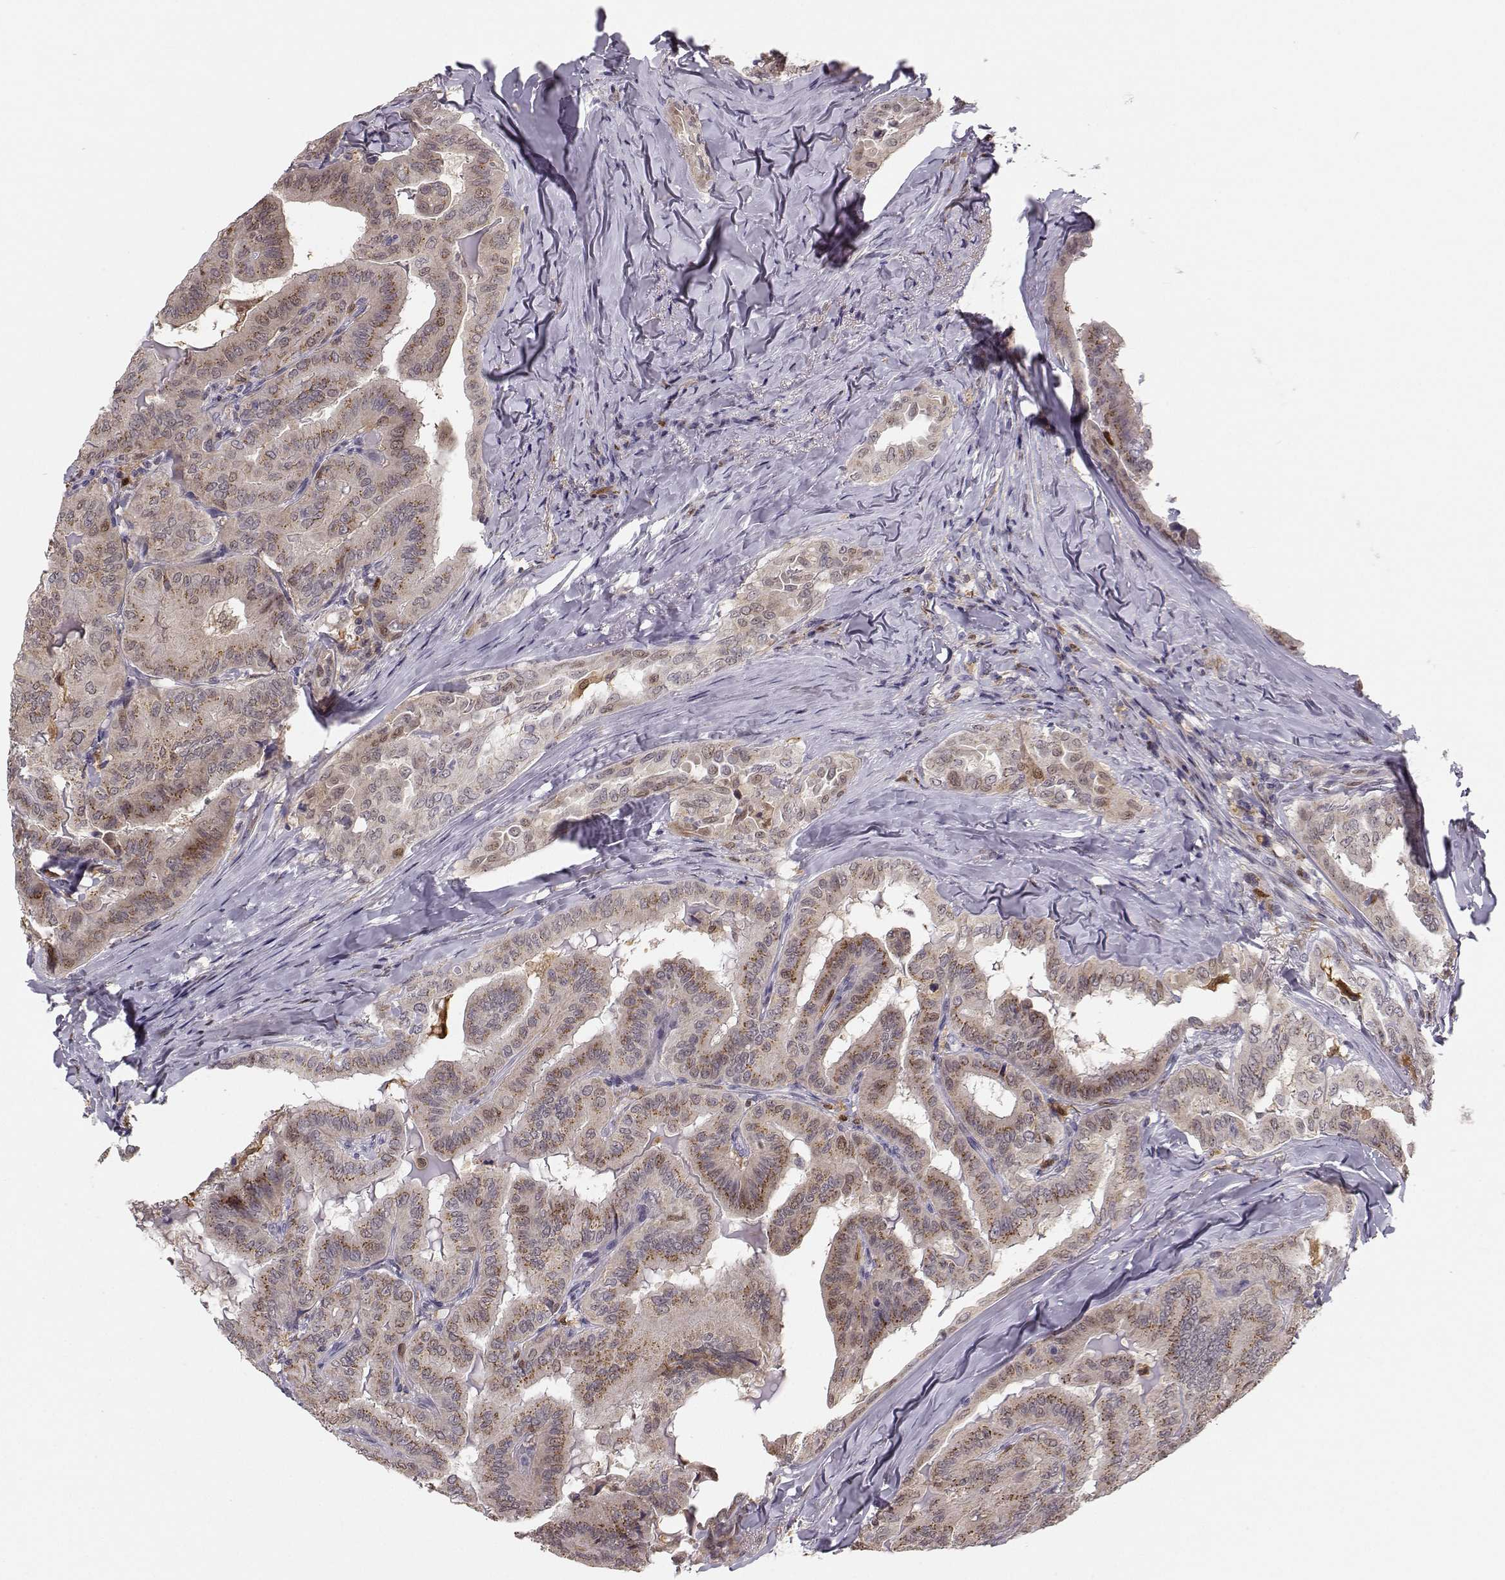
{"staining": {"intensity": "moderate", "quantity": "25%-75%", "location": "cytoplasmic/membranous"}, "tissue": "thyroid cancer", "cell_type": "Tumor cells", "image_type": "cancer", "snomed": [{"axis": "morphology", "description": "Papillary adenocarcinoma, NOS"}, {"axis": "topography", "description": "Thyroid gland"}], "caption": "Immunohistochemical staining of thyroid papillary adenocarcinoma demonstrates medium levels of moderate cytoplasmic/membranous protein expression in about 25%-75% of tumor cells.", "gene": "HTR7", "patient": {"sex": "female", "age": 68}}